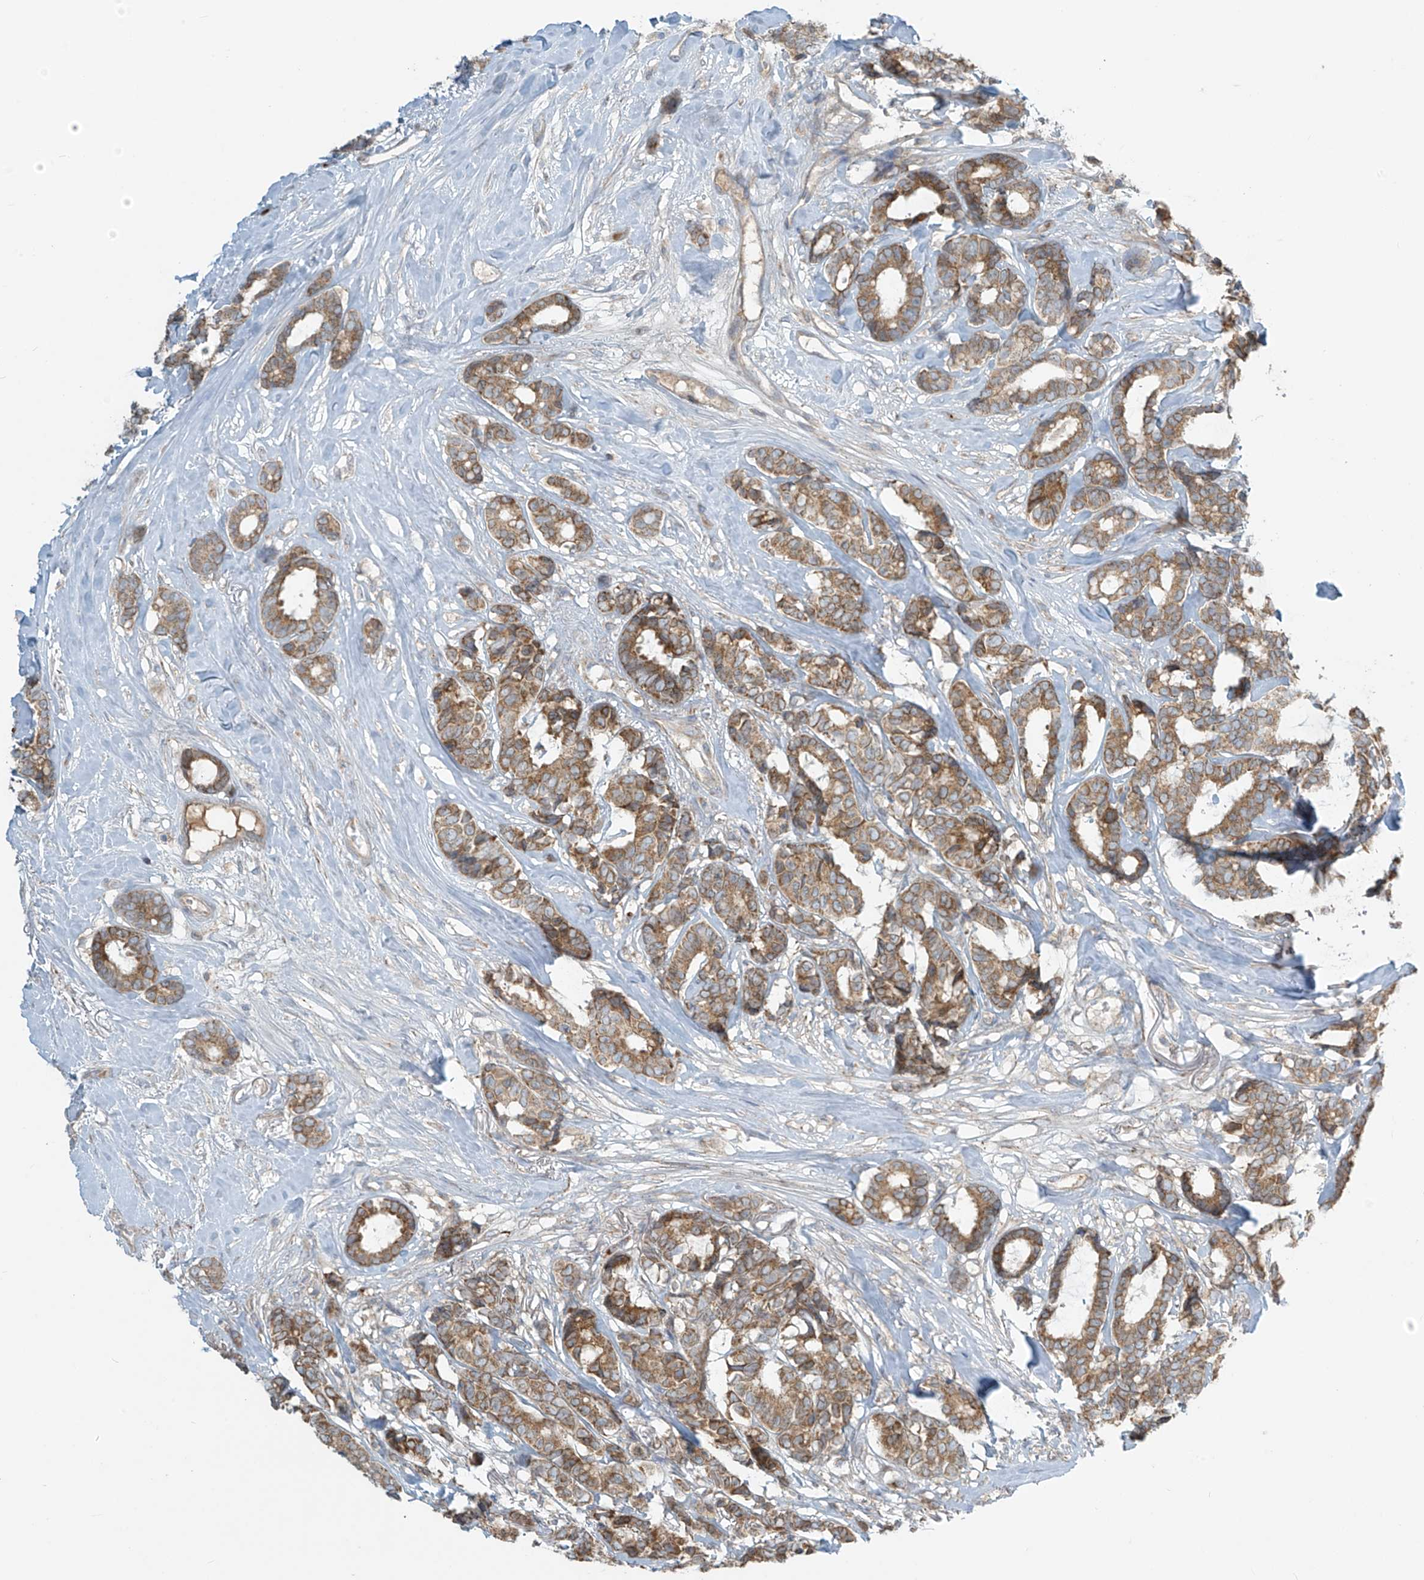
{"staining": {"intensity": "moderate", "quantity": ">75%", "location": "cytoplasmic/membranous"}, "tissue": "breast cancer", "cell_type": "Tumor cells", "image_type": "cancer", "snomed": [{"axis": "morphology", "description": "Duct carcinoma"}, {"axis": "topography", "description": "Breast"}], "caption": "A brown stain highlights moderate cytoplasmic/membranous expression of a protein in human breast cancer tumor cells.", "gene": "LZTS3", "patient": {"sex": "female", "age": 87}}